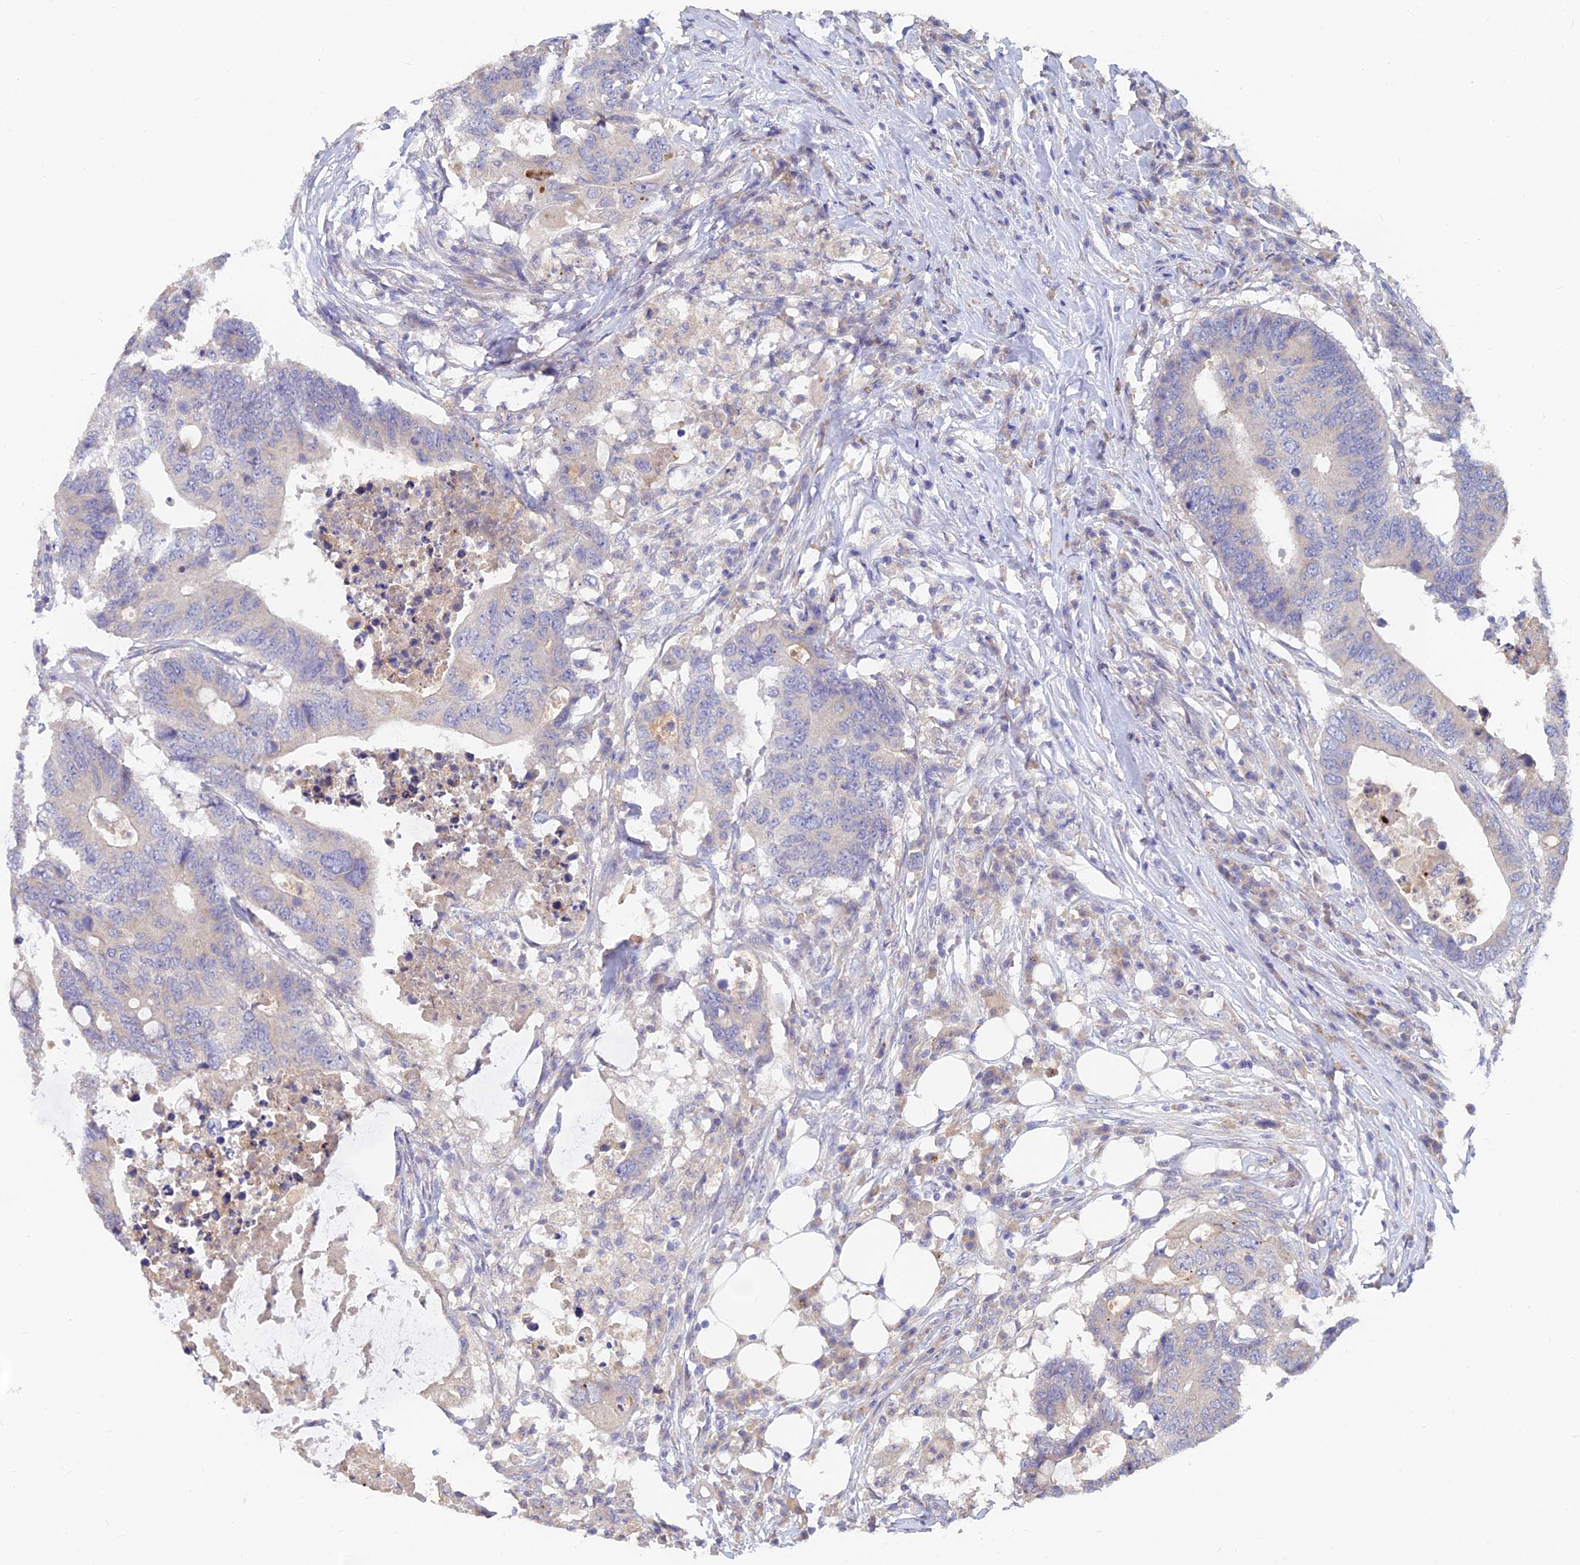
{"staining": {"intensity": "negative", "quantity": "none", "location": "none"}, "tissue": "colorectal cancer", "cell_type": "Tumor cells", "image_type": "cancer", "snomed": [{"axis": "morphology", "description": "Adenocarcinoma, NOS"}, {"axis": "topography", "description": "Colon"}], "caption": "There is no significant positivity in tumor cells of colorectal adenocarcinoma.", "gene": "ARRDC1", "patient": {"sex": "male", "age": 71}}